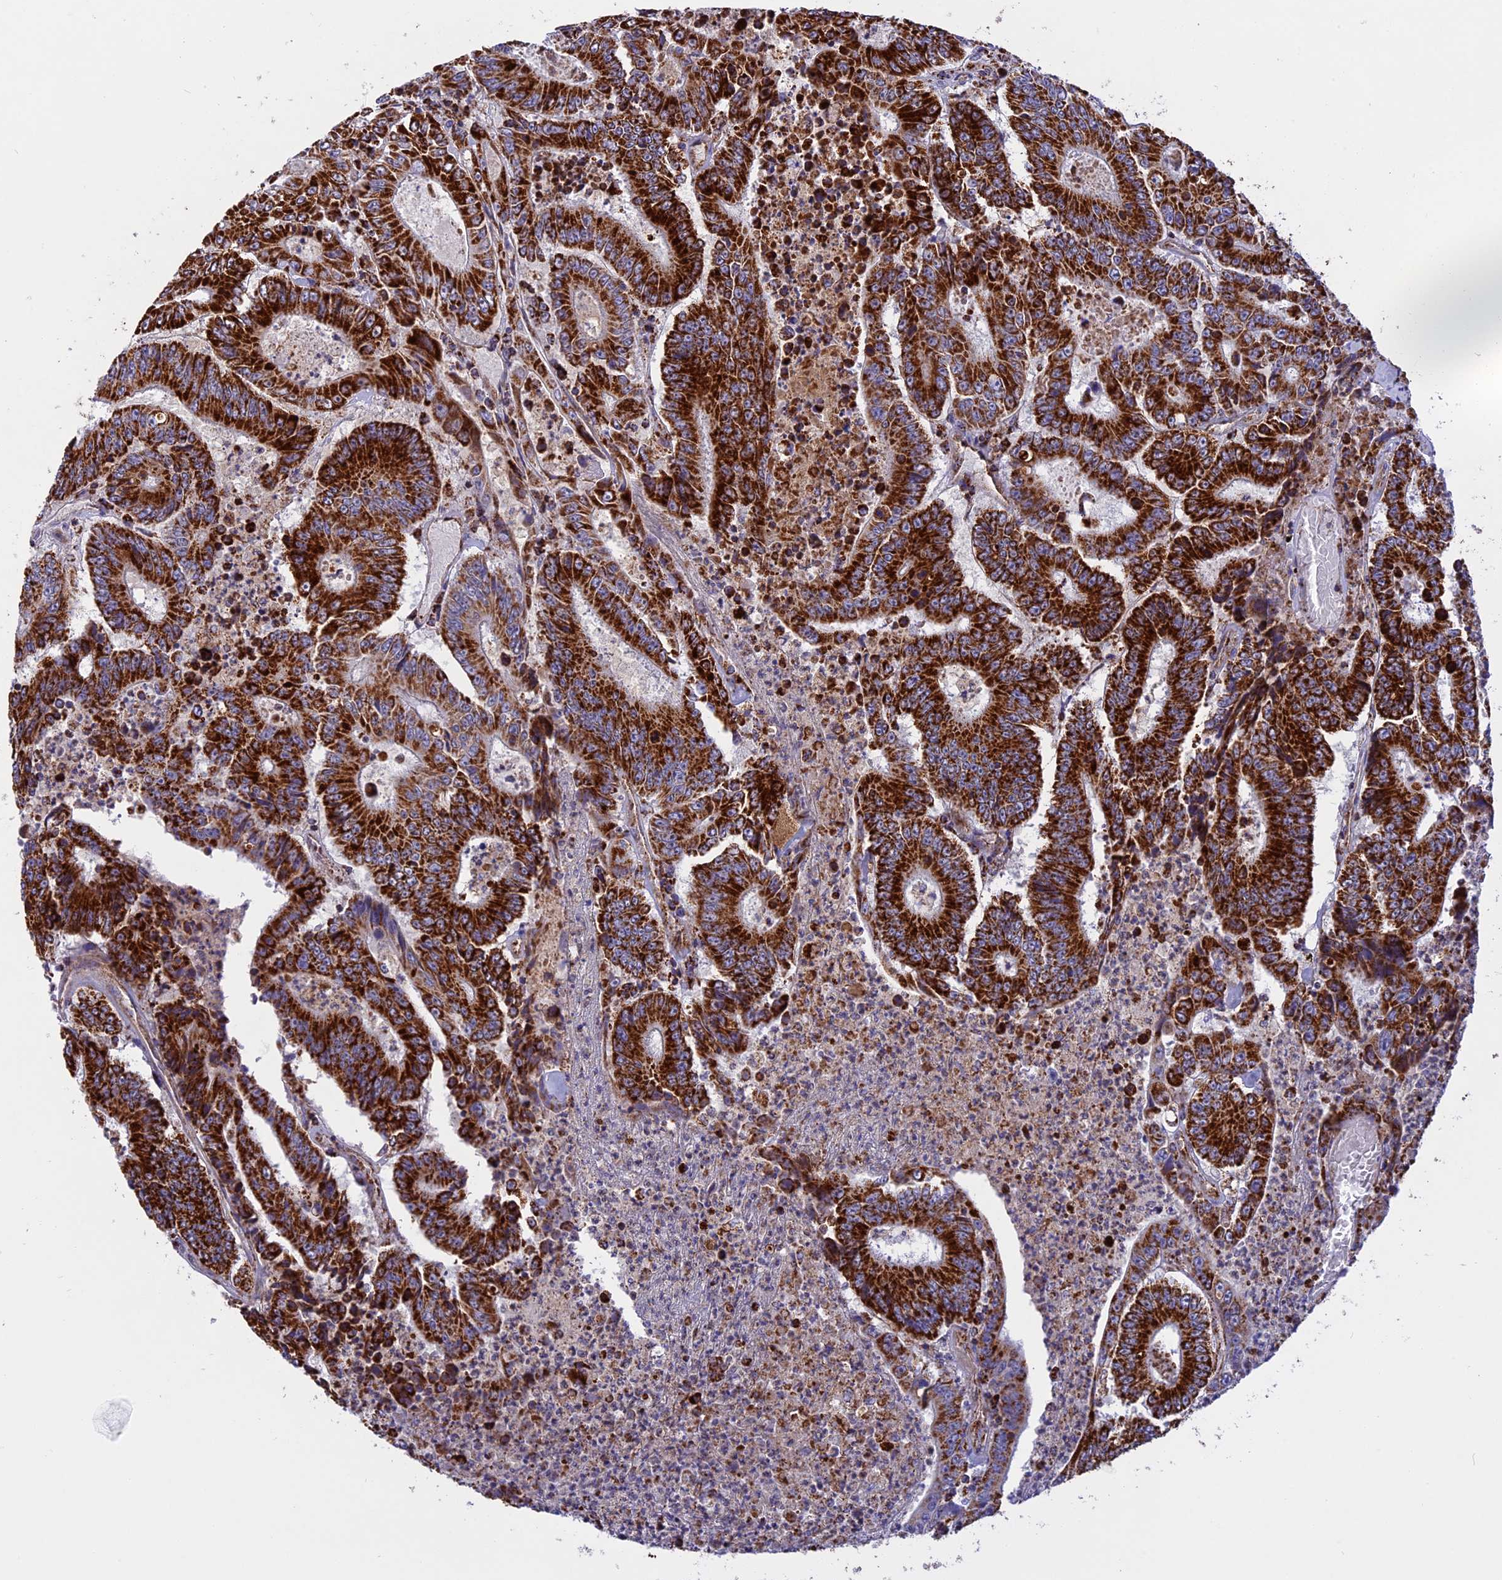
{"staining": {"intensity": "strong", "quantity": ">75%", "location": "cytoplasmic/membranous"}, "tissue": "colorectal cancer", "cell_type": "Tumor cells", "image_type": "cancer", "snomed": [{"axis": "morphology", "description": "Adenocarcinoma, NOS"}, {"axis": "topography", "description": "Colon"}], "caption": "Colorectal cancer (adenocarcinoma) stained with a brown dye demonstrates strong cytoplasmic/membranous positive positivity in about >75% of tumor cells.", "gene": "UQCRB", "patient": {"sex": "male", "age": 83}}